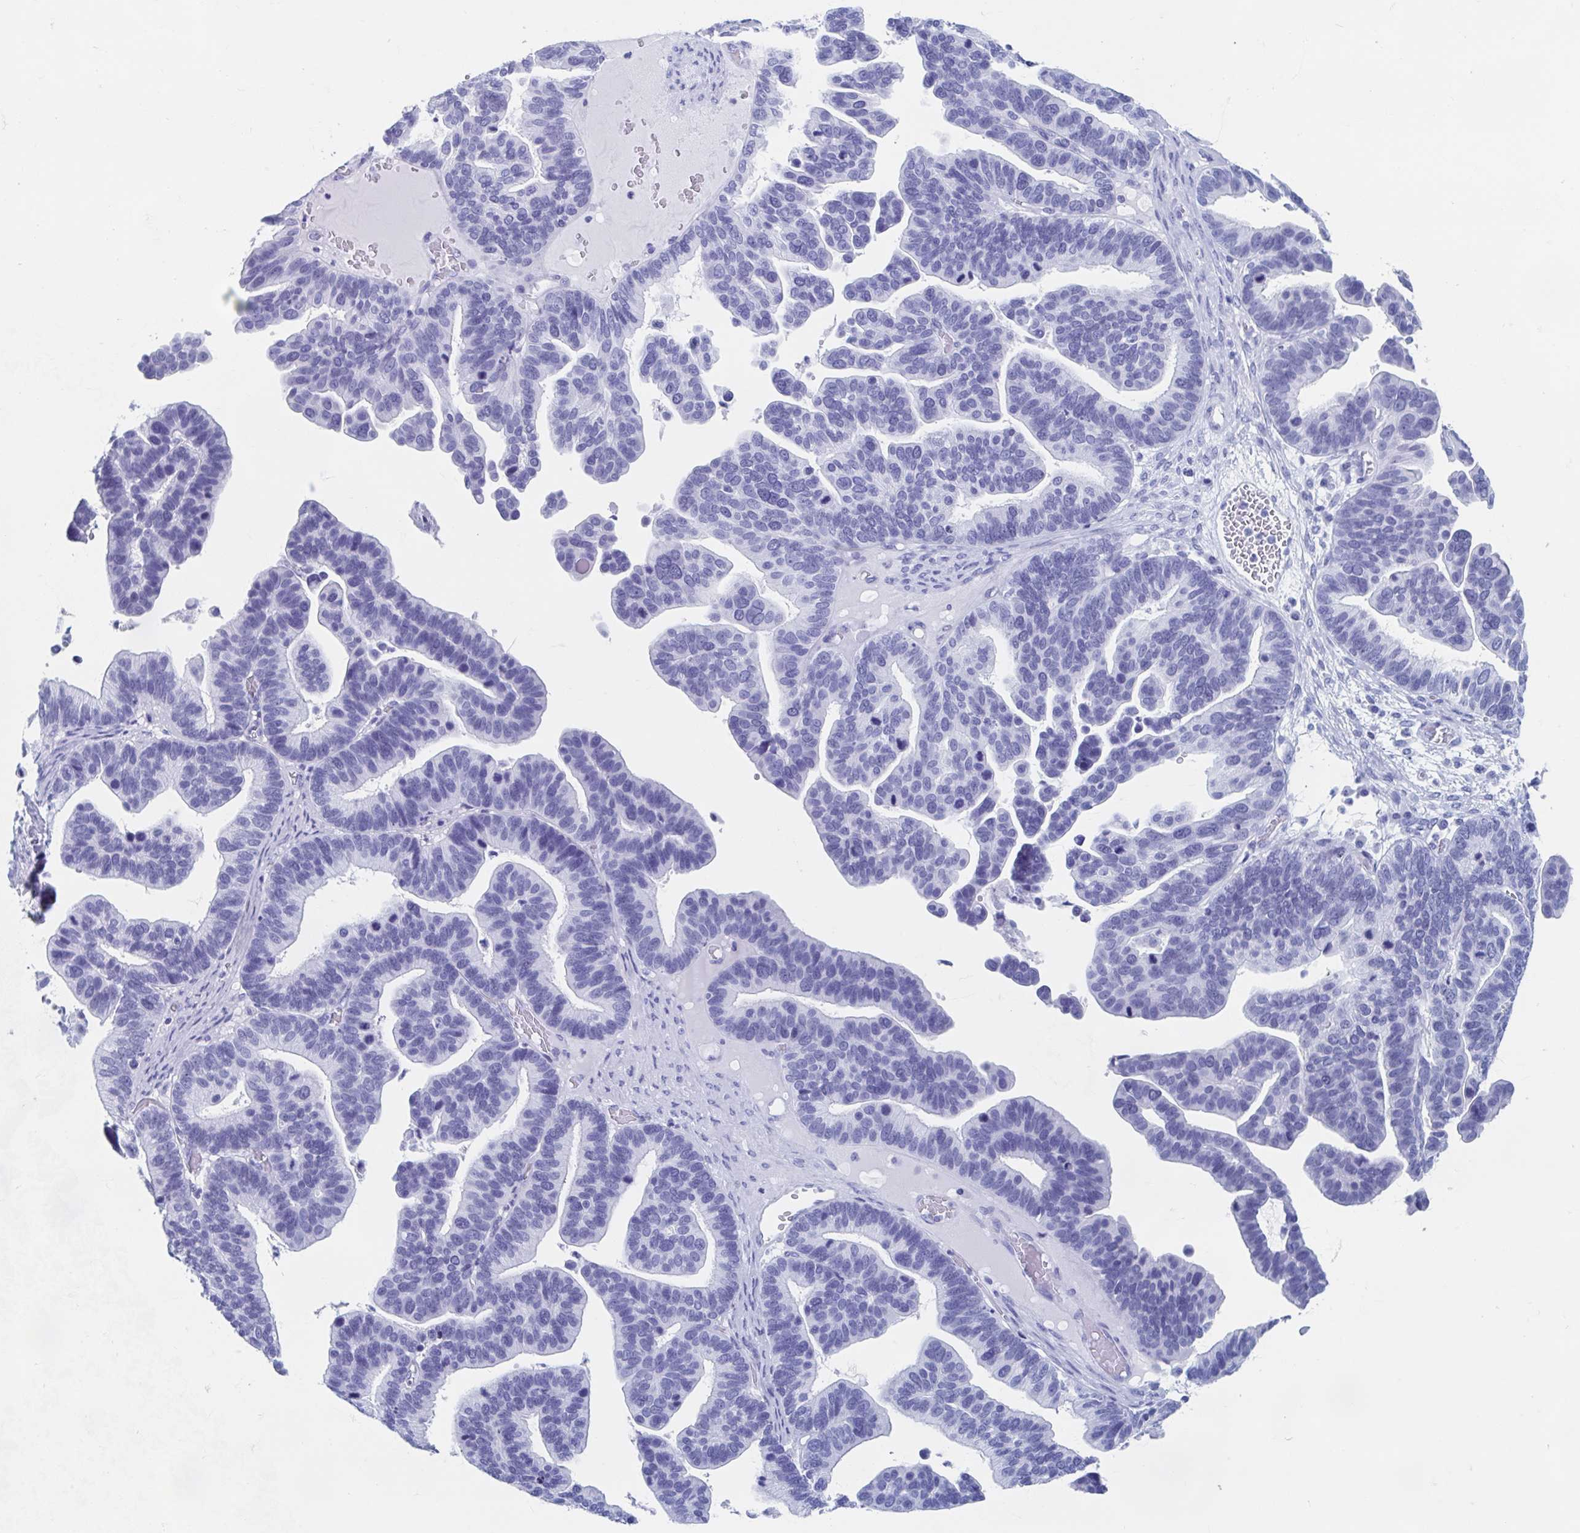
{"staining": {"intensity": "negative", "quantity": "none", "location": "none"}, "tissue": "ovarian cancer", "cell_type": "Tumor cells", "image_type": "cancer", "snomed": [{"axis": "morphology", "description": "Cystadenocarcinoma, serous, NOS"}, {"axis": "topography", "description": "Ovary"}], "caption": "Protein analysis of ovarian serous cystadenocarcinoma shows no significant positivity in tumor cells. Brightfield microscopy of immunohistochemistry (IHC) stained with DAB (brown) and hematoxylin (blue), captured at high magnification.", "gene": "HDGFL1", "patient": {"sex": "female", "age": 56}}